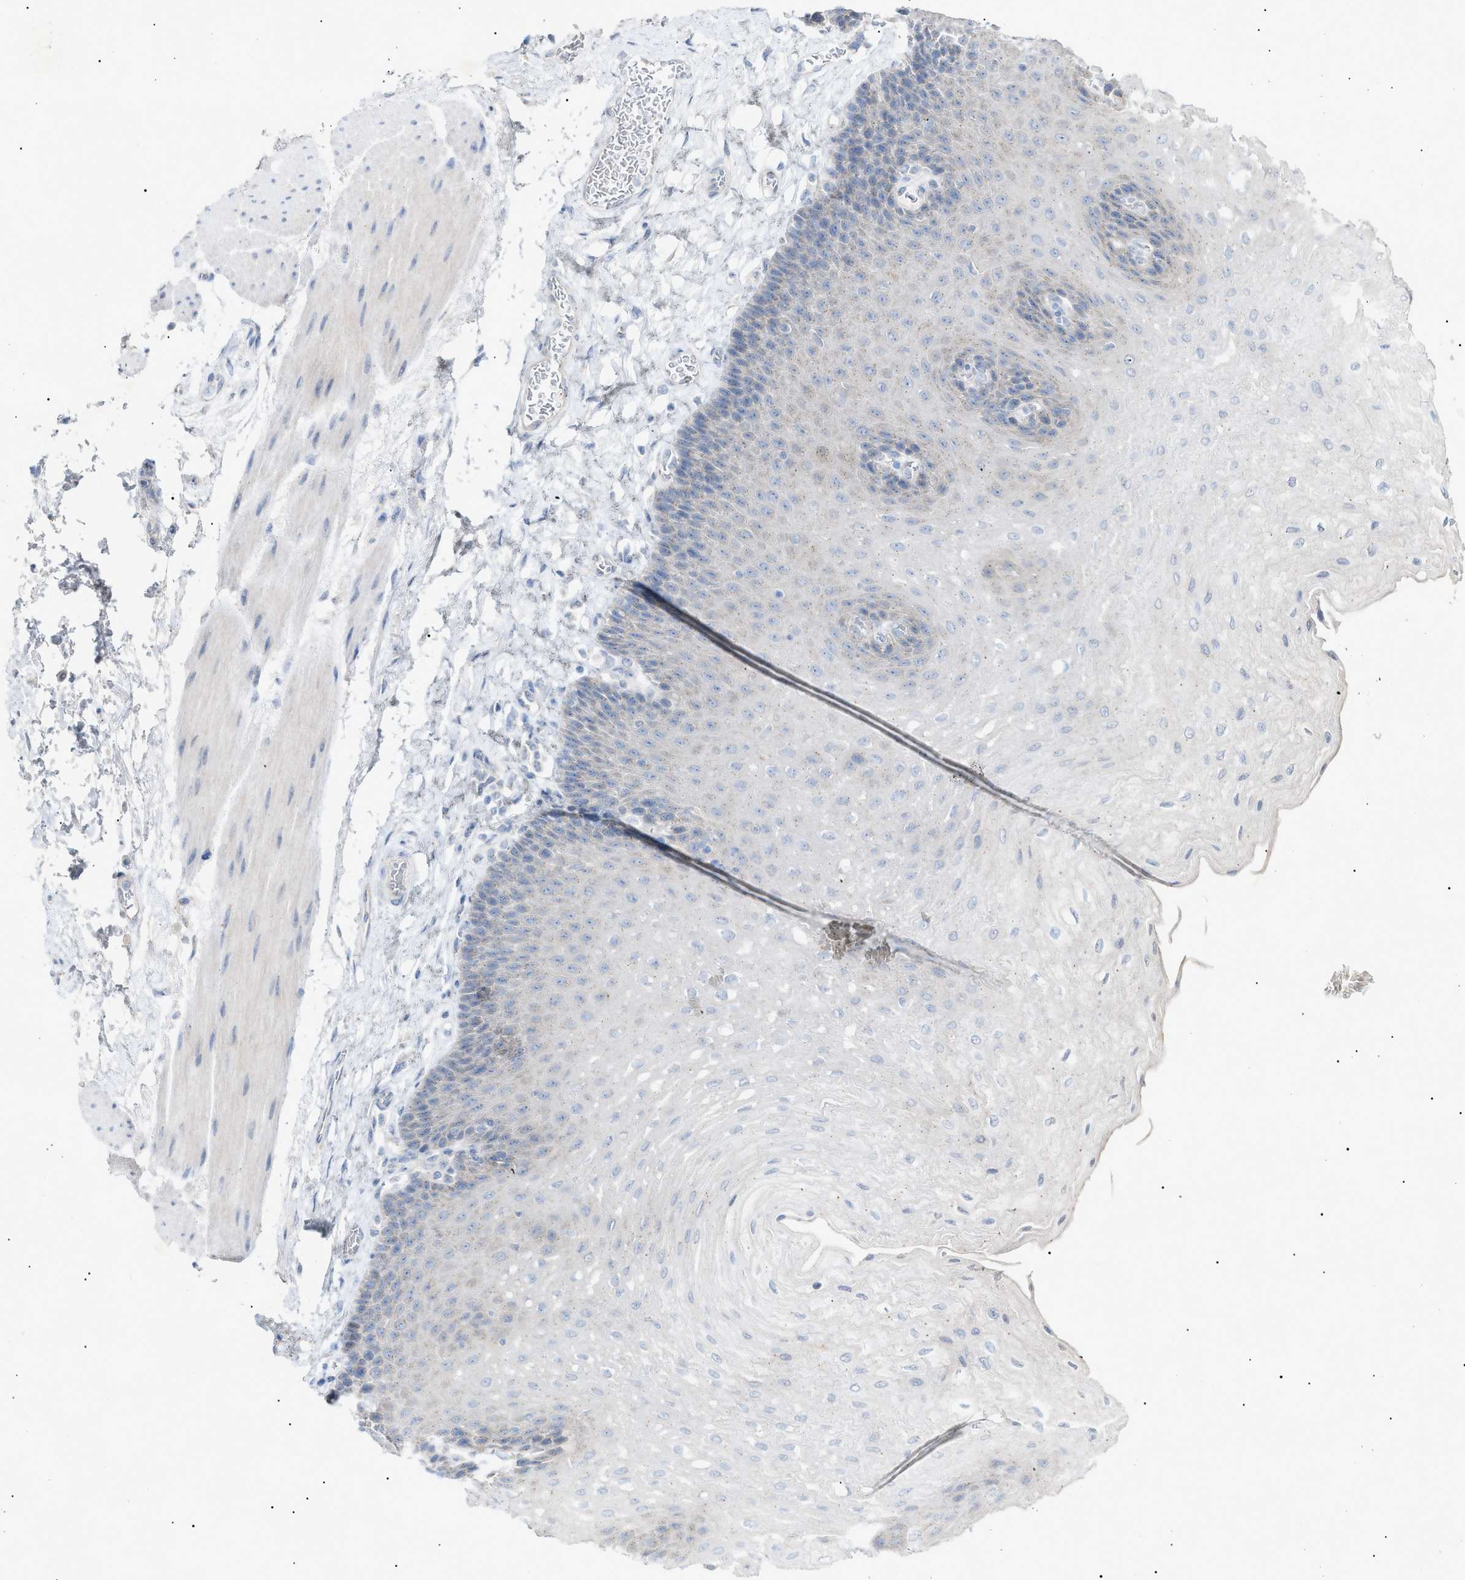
{"staining": {"intensity": "negative", "quantity": "none", "location": "none"}, "tissue": "esophagus", "cell_type": "Squamous epithelial cells", "image_type": "normal", "snomed": [{"axis": "morphology", "description": "Normal tissue, NOS"}, {"axis": "topography", "description": "Esophagus"}], "caption": "An immunohistochemistry image of benign esophagus is shown. There is no staining in squamous epithelial cells of esophagus.", "gene": "SLC25A31", "patient": {"sex": "female", "age": 72}}